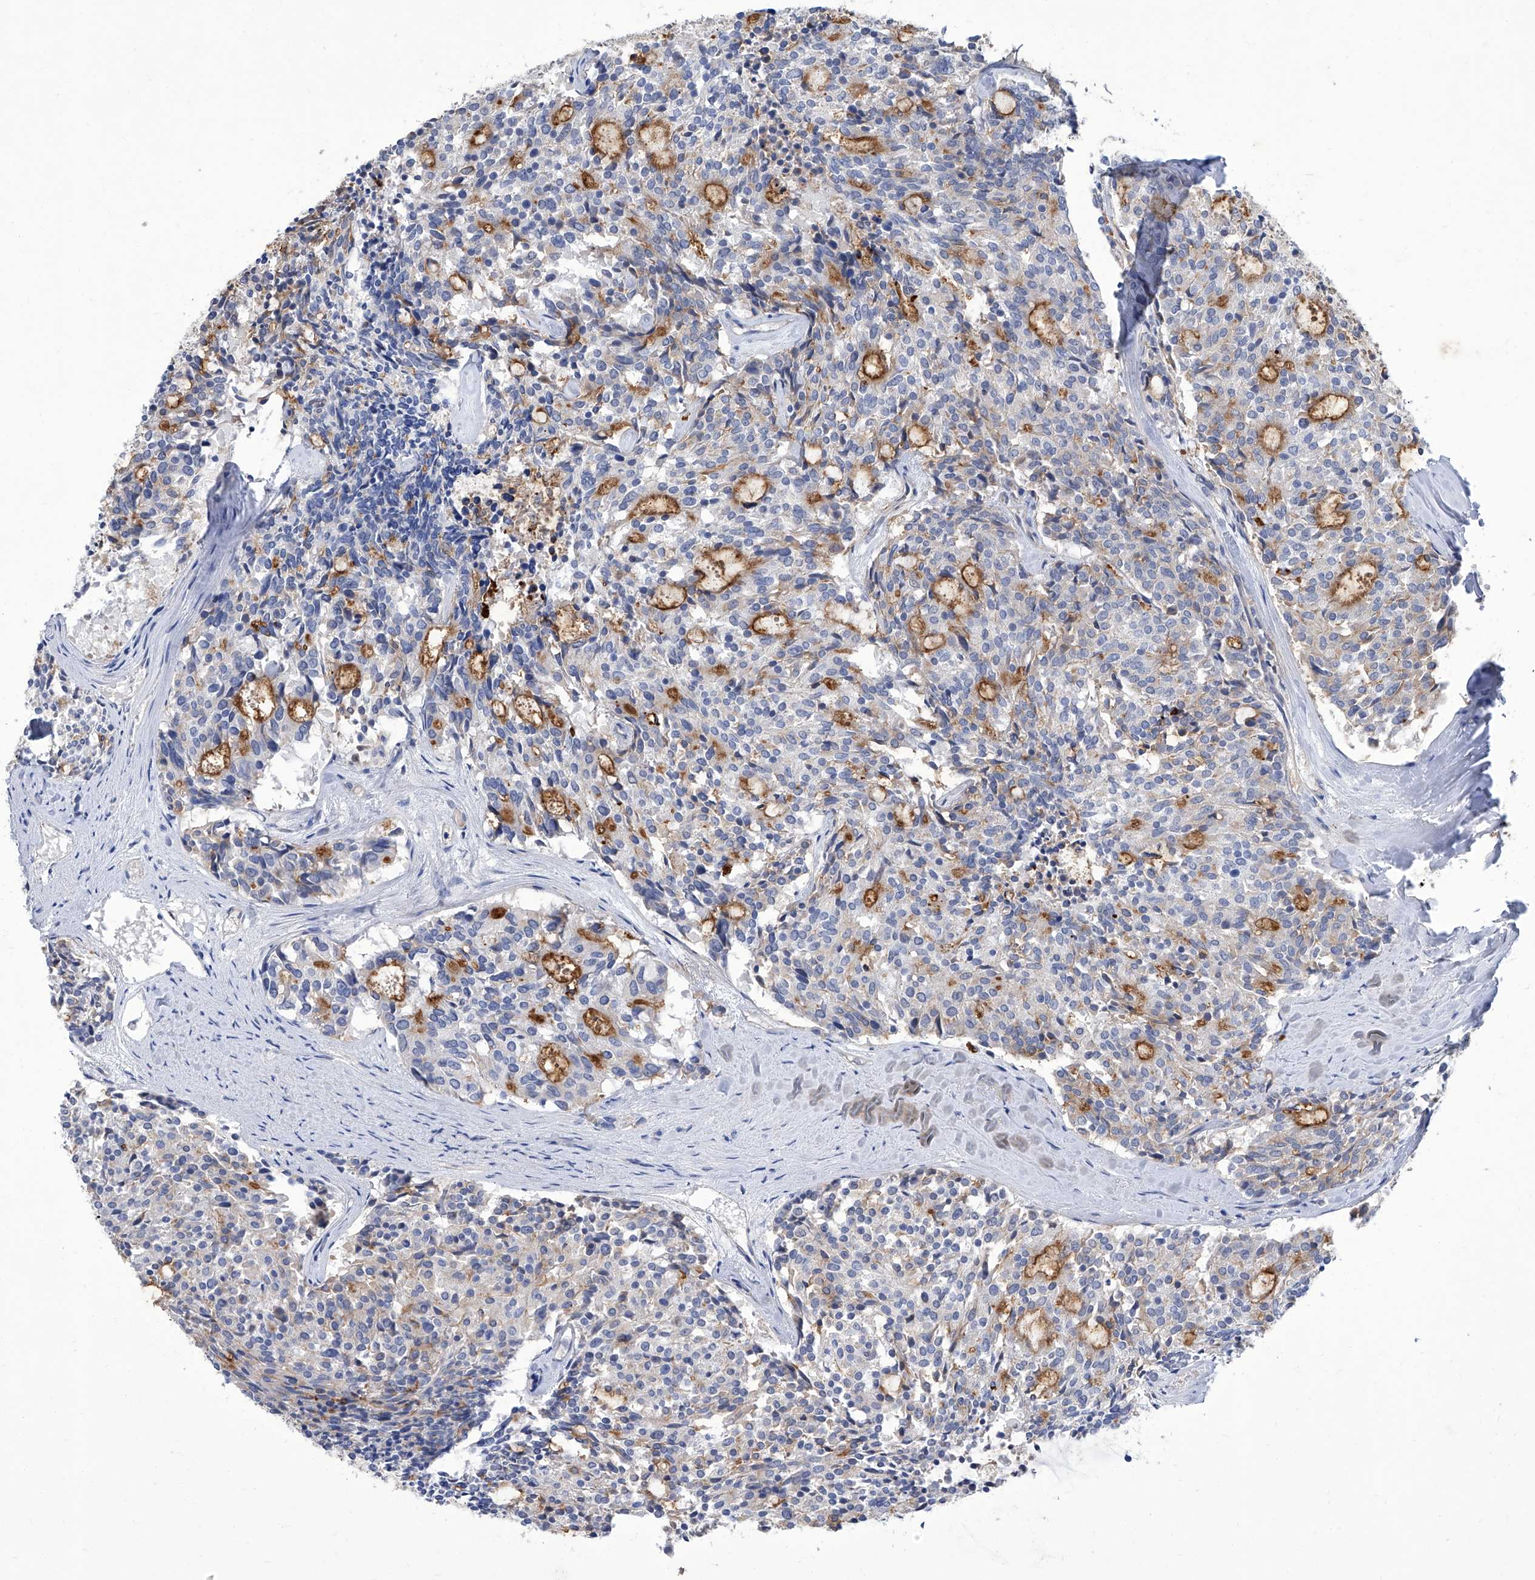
{"staining": {"intensity": "moderate", "quantity": "<25%", "location": "cytoplasmic/membranous"}, "tissue": "carcinoid", "cell_type": "Tumor cells", "image_type": "cancer", "snomed": [{"axis": "morphology", "description": "Carcinoid, malignant, NOS"}, {"axis": "topography", "description": "Pancreas"}], "caption": "This image shows immunohistochemistry (IHC) staining of carcinoid (malignant), with low moderate cytoplasmic/membranous positivity in about <25% of tumor cells.", "gene": "PARD3", "patient": {"sex": "female", "age": 54}}